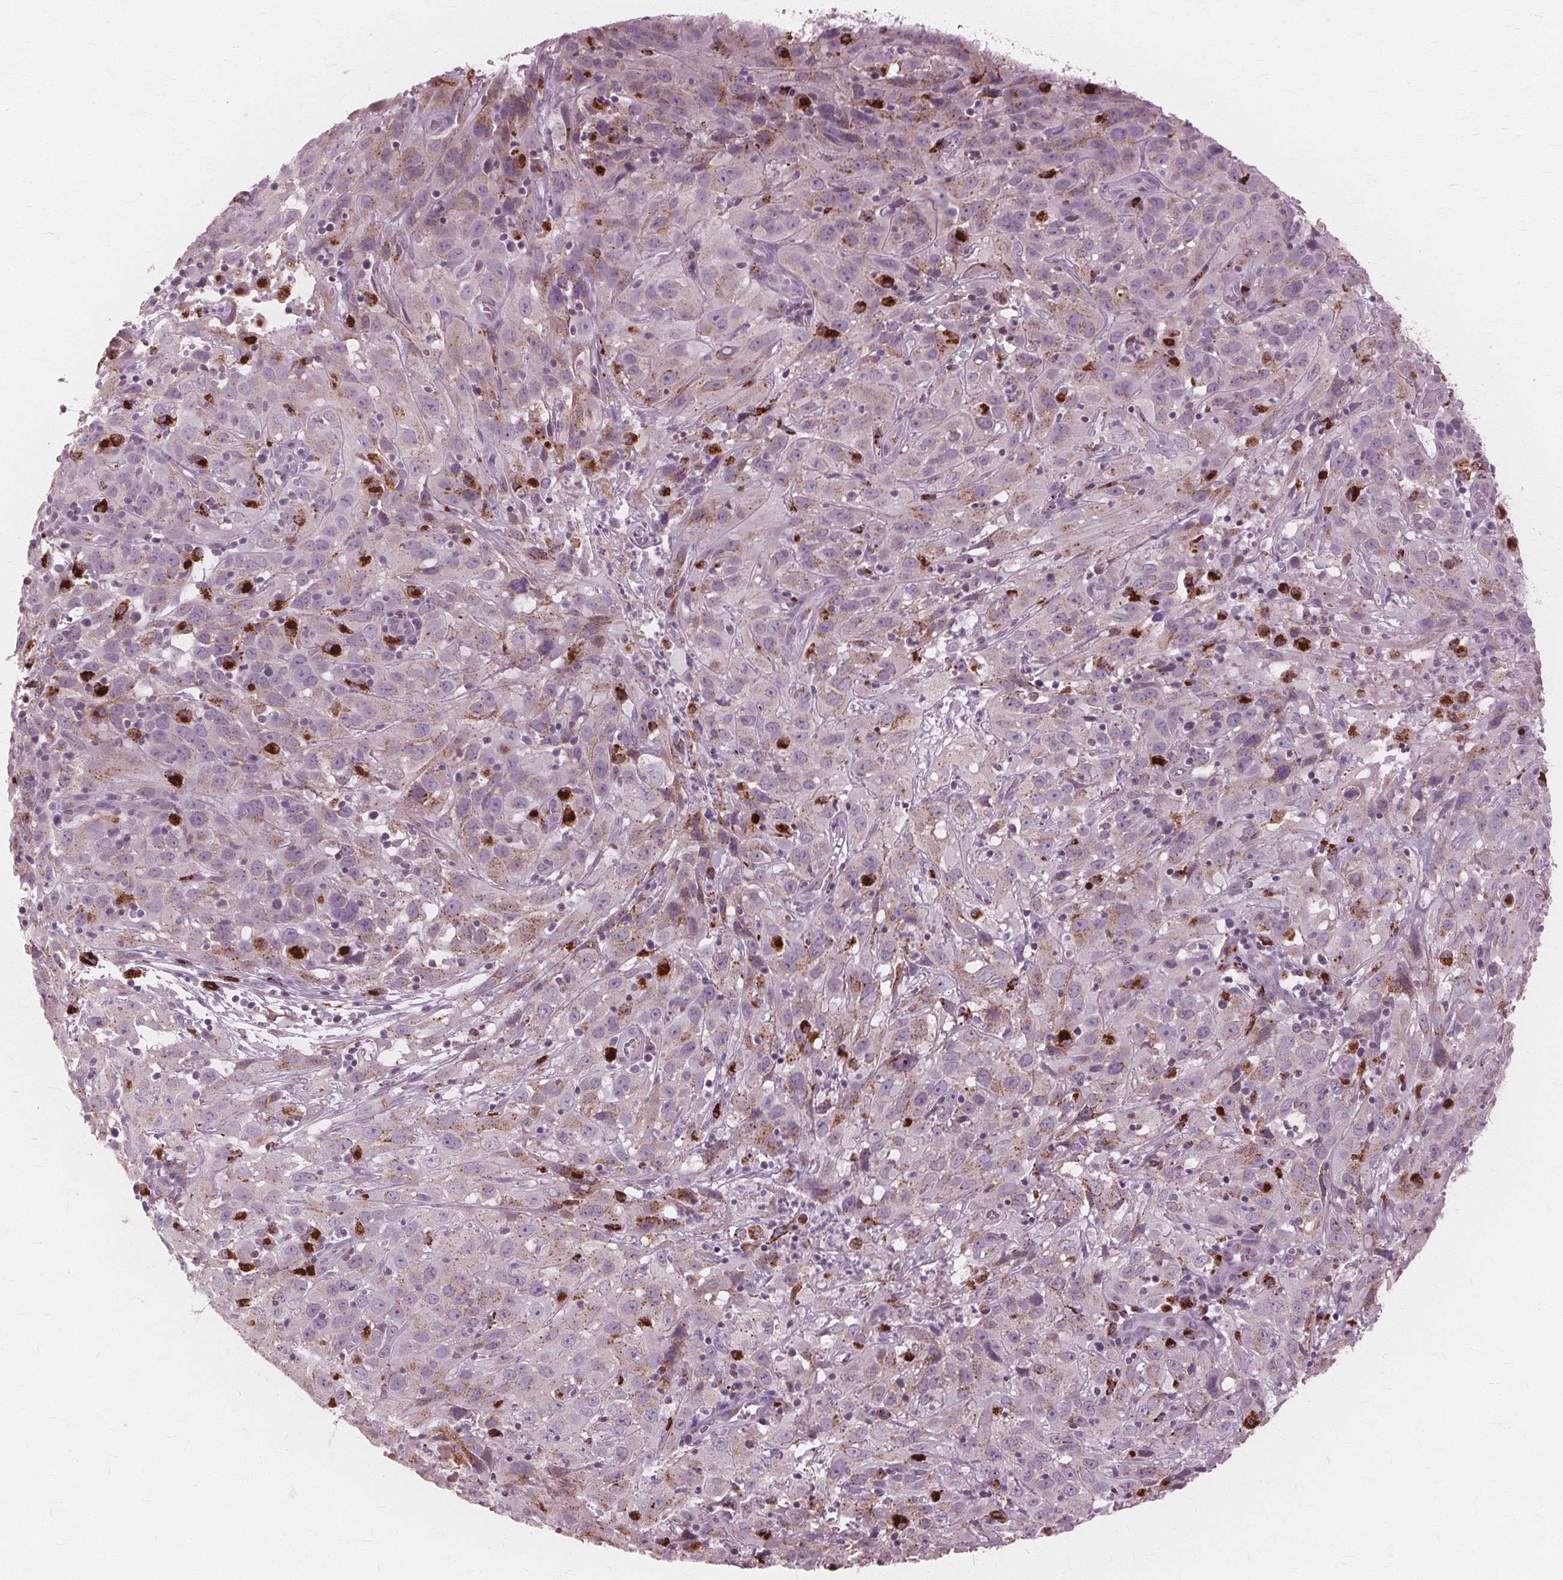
{"staining": {"intensity": "weak", "quantity": "<25%", "location": "cytoplasmic/membranous"}, "tissue": "cervical cancer", "cell_type": "Tumor cells", "image_type": "cancer", "snomed": [{"axis": "morphology", "description": "Squamous cell carcinoma, NOS"}, {"axis": "topography", "description": "Cervix"}], "caption": "This micrograph is of squamous cell carcinoma (cervical) stained with immunohistochemistry to label a protein in brown with the nuclei are counter-stained blue. There is no staining in tumor cells. The staining was performed using DAB to visualize the protein expression in brown, while the nuclei were stained in blue with hematoxylin (Magnification: 20x).", "gene": "DNASE2", "patient": {"sex": "female", "age": 32}}